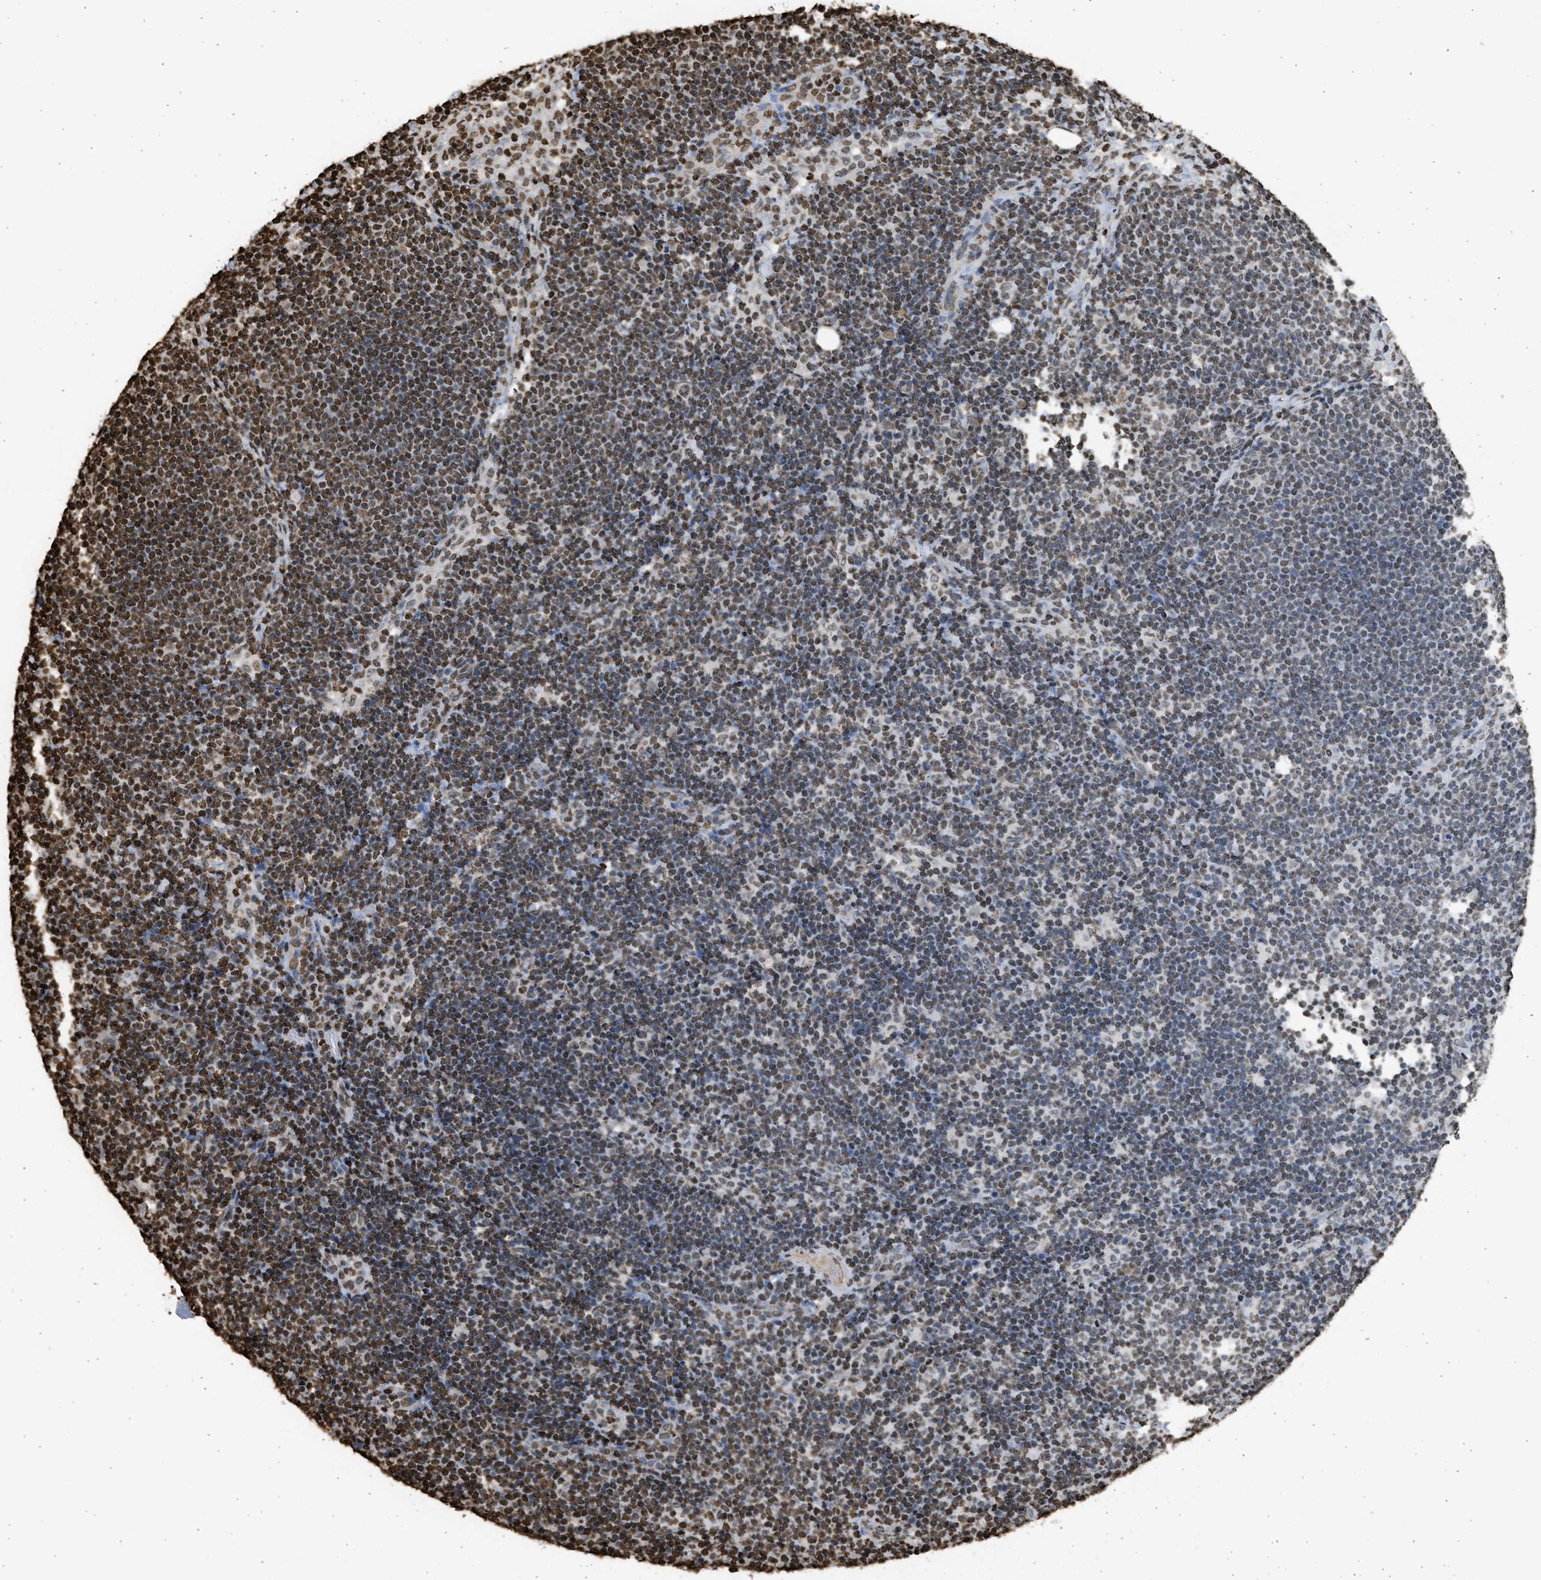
{"staining": {"intensity": "weak", "quantity": "25%-75%", "location": "nuclear"}, "tissue": "lymph node", "cell_type": "Germinal center cells", "image_type": "normal", "snomed": [{"axis": "morphology", "description": "Normal tissue, NOS"}, {"axis": "morphology", "description": "Carcinoid, malignant, NOS"}, {"axis": "topography", "description": "Lymph node"}], "caption": "IHC staining of unremarkable lymph node, which displays low levels of weak nuclear staining in about 25%-75% of germinal center cells indicating weak nuclear protein expression. The staining was performed using DAB (3,3'-diaminobenzidine) (brown) for protein detection and nuclei were counterstained in hematoxylin (blue).", "gene": "RRAGC", "patient": {"sex": "male", "age": 47}}